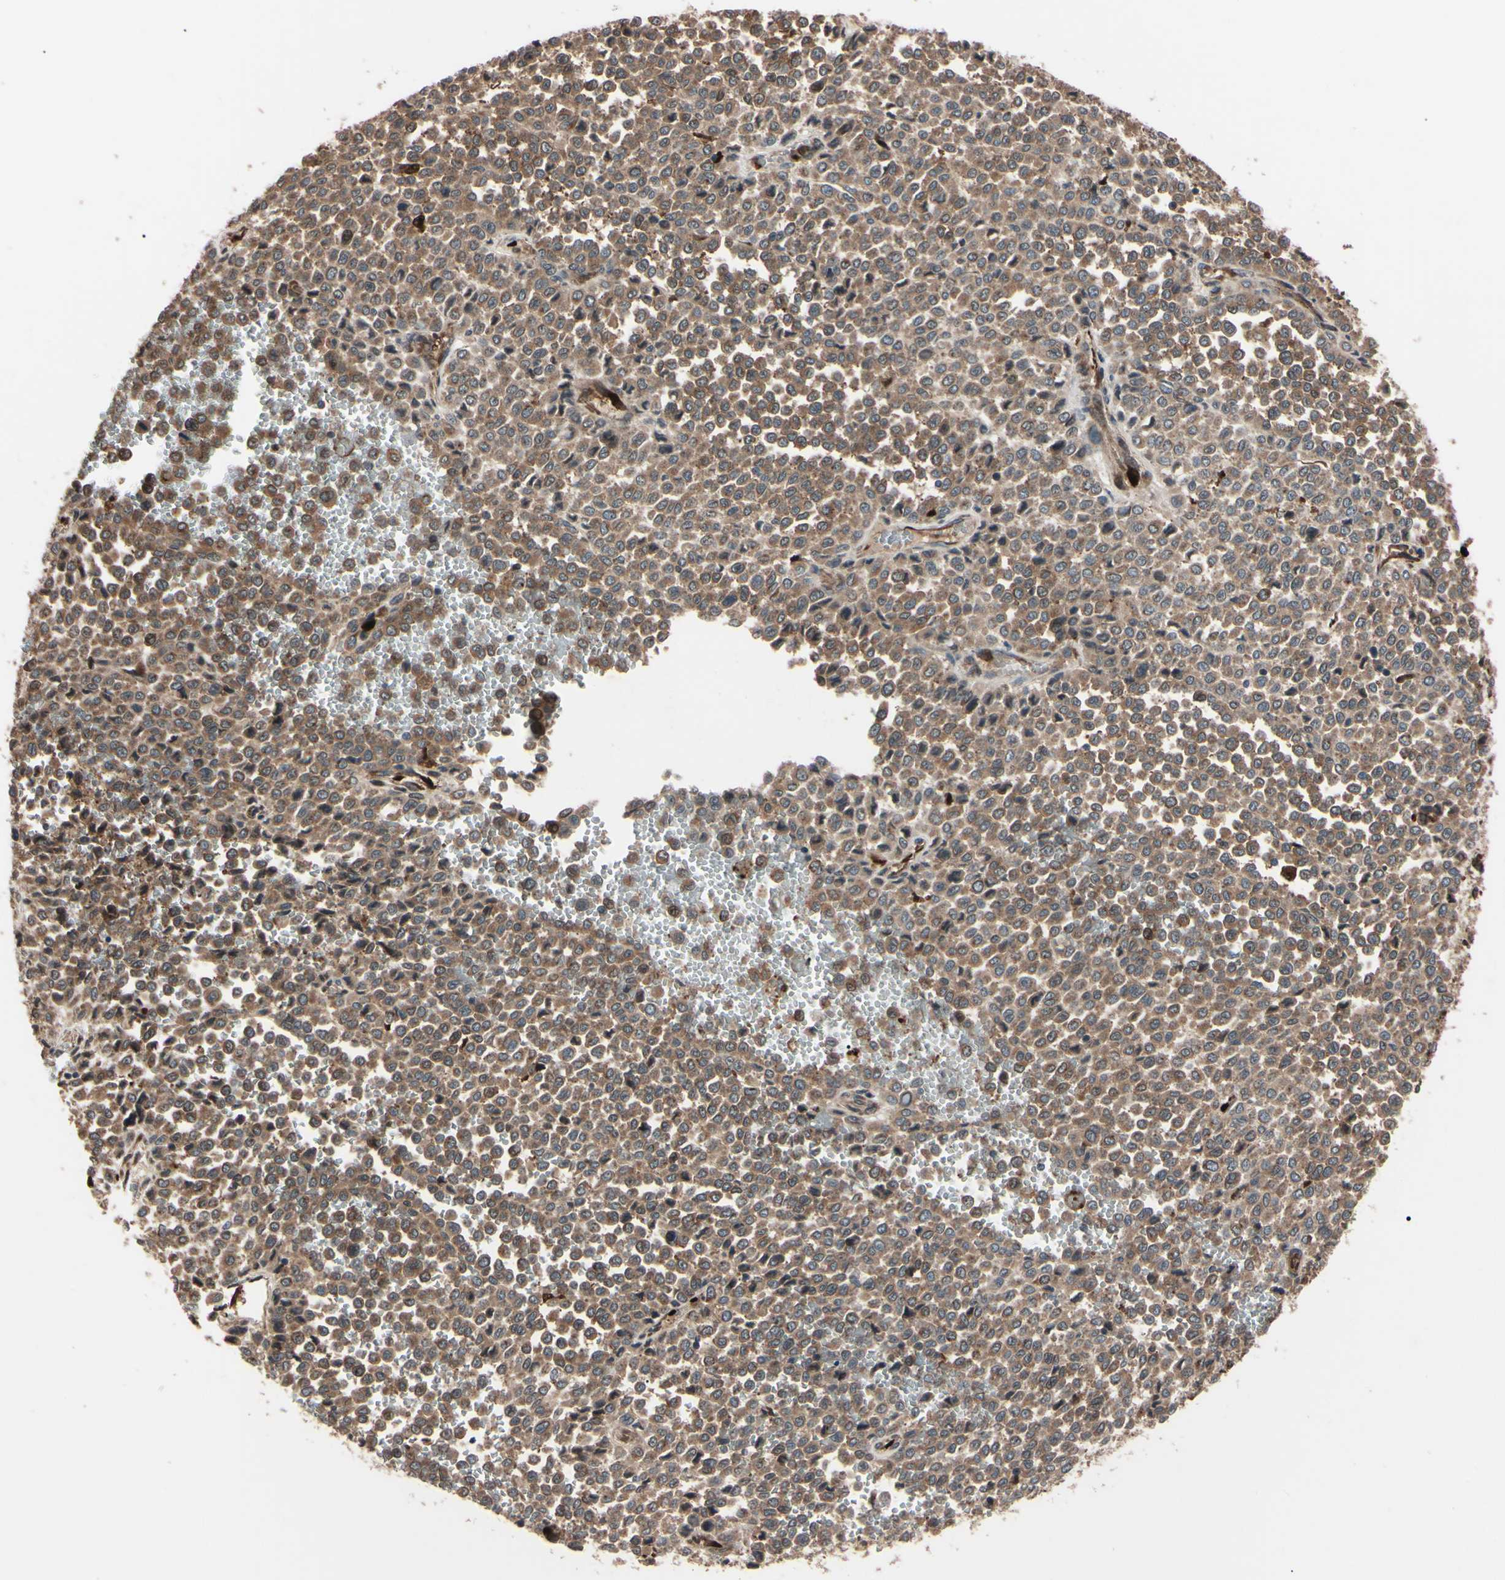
{"staining": {"intensity": "moderate", "quantity": ">75%", "location": "cytoplasmic/membranous"}, "tissue": "melanoma", "cell_type": "Tumor cells", "image_type": "cancer", "snomed": [{"axis": "morphology", "description": "Malignant melanoma, Metastatic site"}, {"axis": "topography", "description": "Pancreas"}], "caption": "Immunohistochemistry histopathology image of malignant melanoma (metastatic site) stained for a protein (brown), which demonstrates medium levels of moderate cytoplasmic/membranous staining in about >75% of tumor cells.", "gene": "GUCY1B1", "patient": {"sex": "female", "age": 30}}